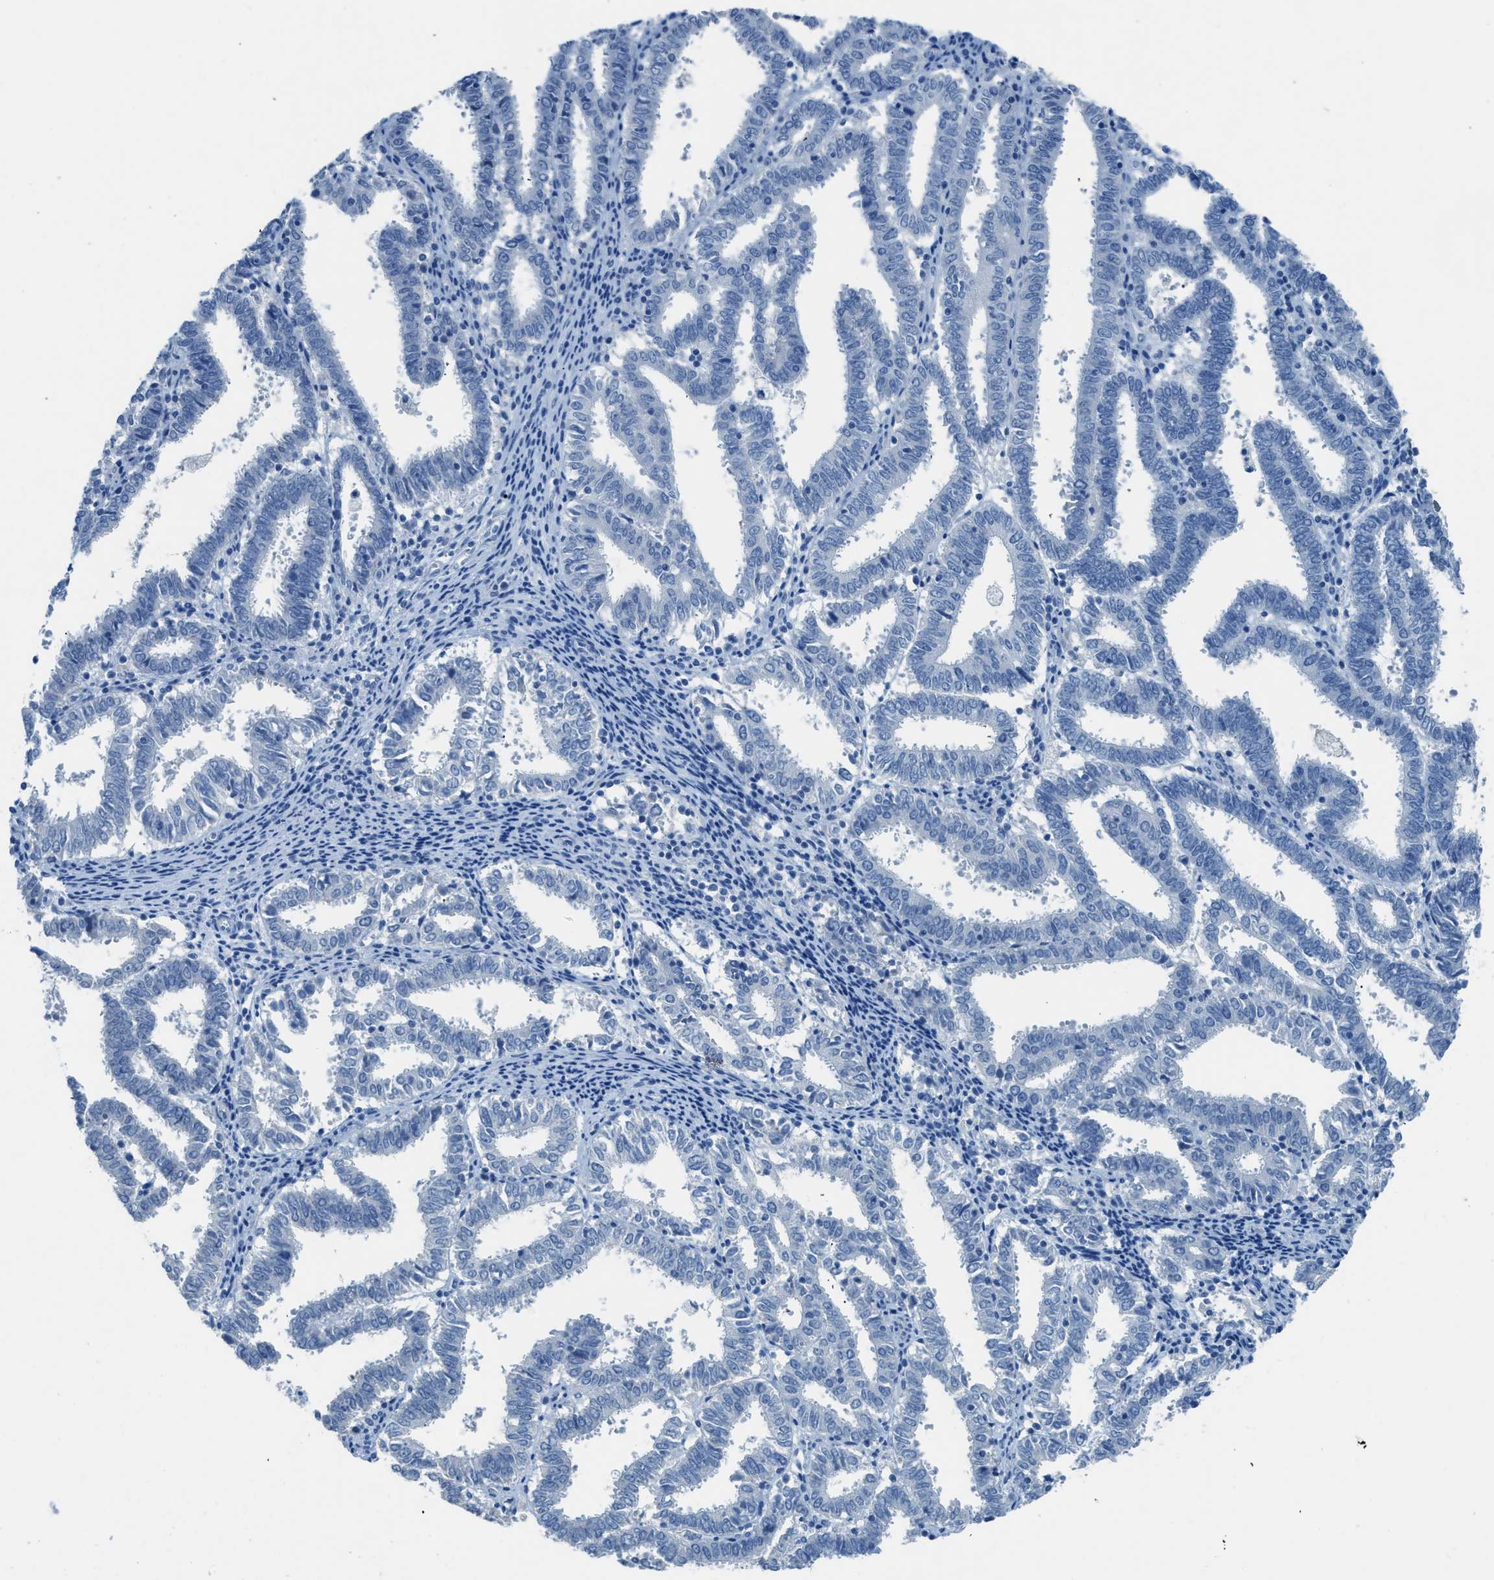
{"staining": {"intensity": "negative", "quantity": "none", "location": "none"}, "tissue": "endometrial cancer", "cell_type": "Tumor cells", "image_type": "cancer", "snomed": [{"axis": "morphology", "description": "Adenocarcinoma, NOS"}, {"axis": "topography", "description": "Uterus"}], "caption": "Endometrial cancer stained for a protein using immunohistochemistry (IHC) reveals no staining tumor cells.", "gene": "ACAN", "patient": {"sex": "female", "age": 83}}